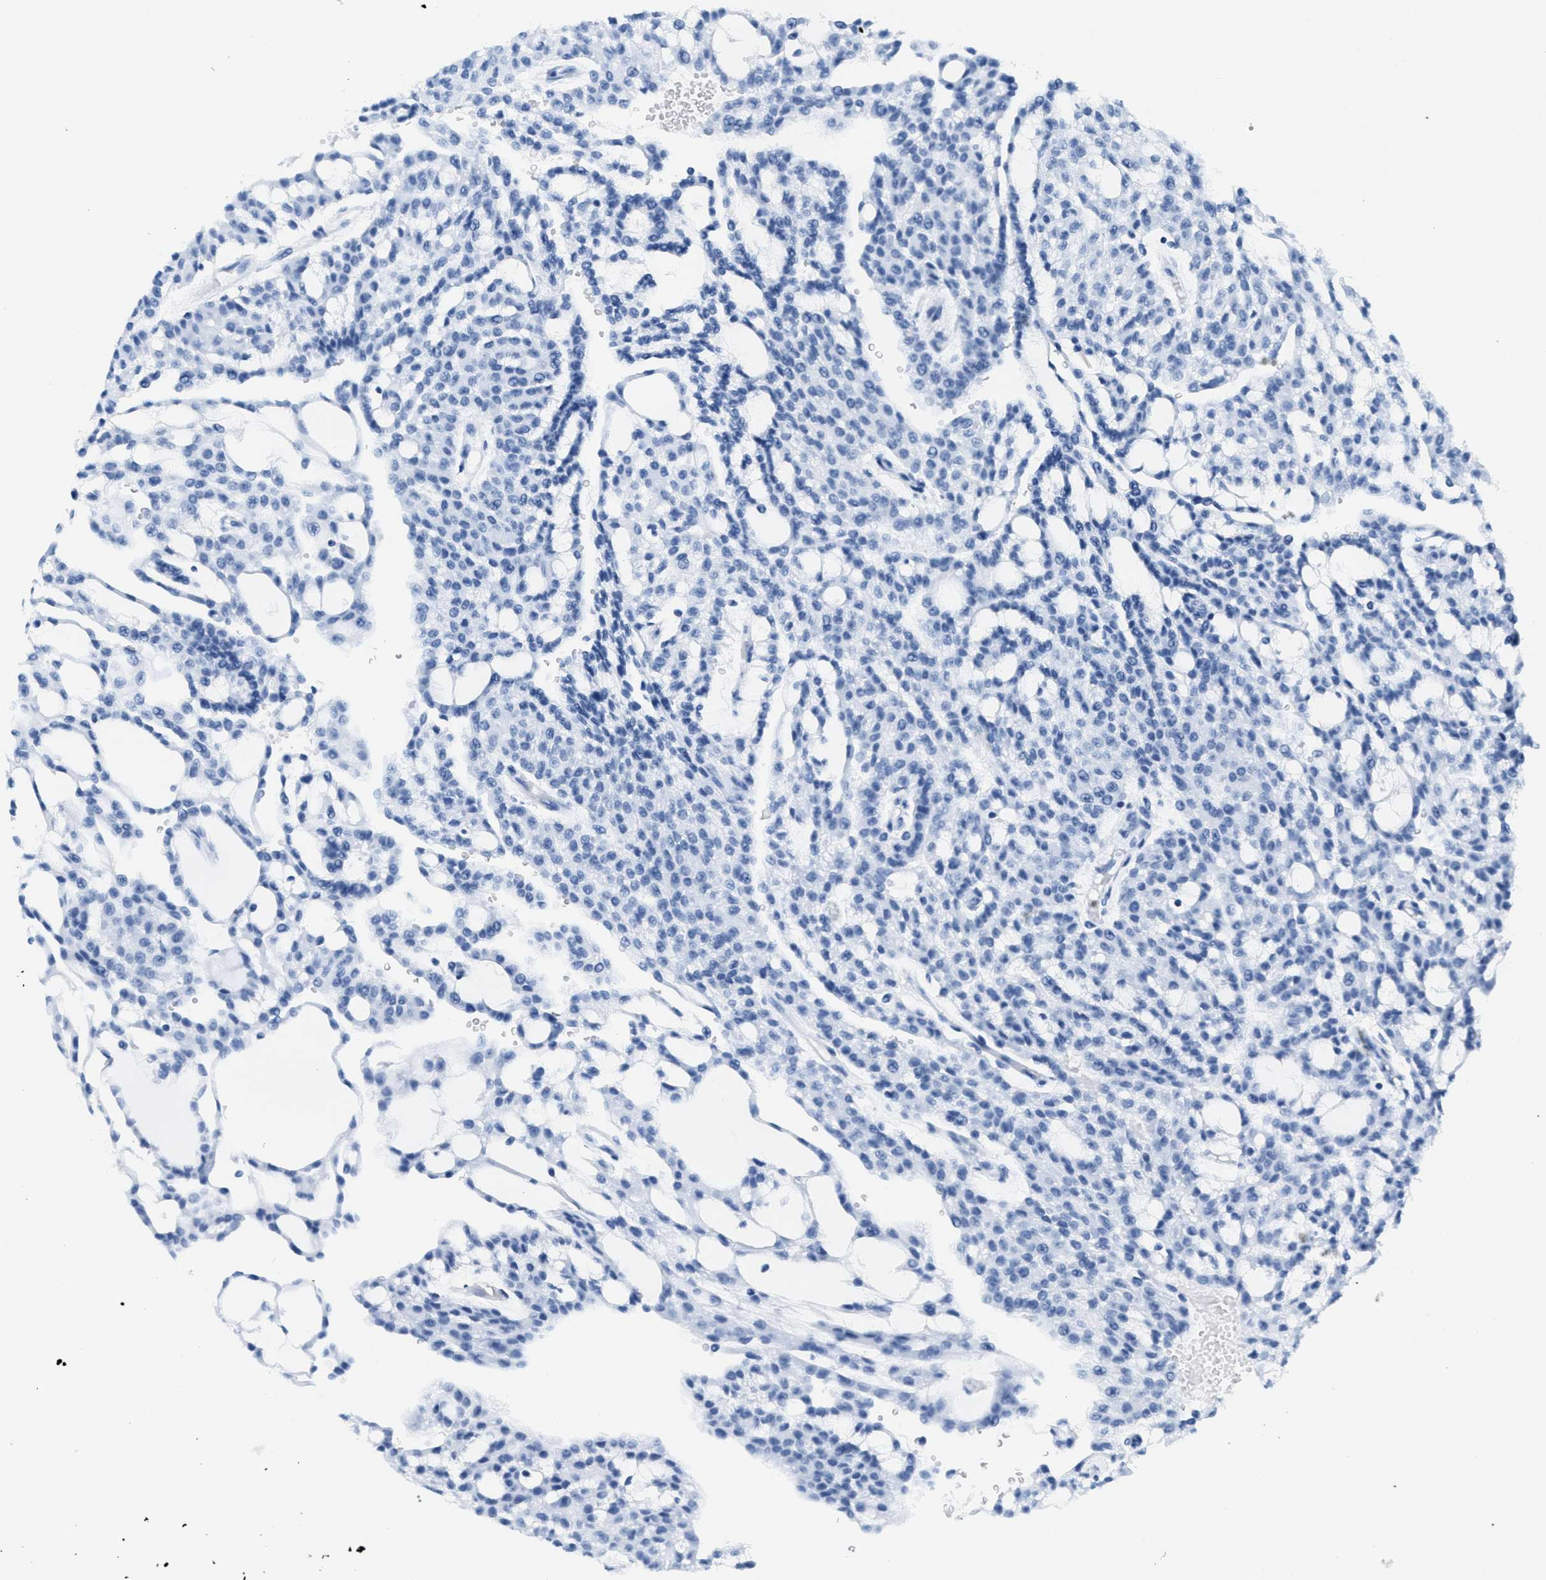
{"staining": {"intensity": "negative", "quantity": "none", "location": "none"}, "tissue": "renal cancer", "cell_type": "Tumor cells", "image_type": "cancer", "snomed": [{"axis": "morphology", "description": "Adenocarcinoma, NOS"}, {"axis": "topography", "description": "Kidney"}], "caption": "Protein analysis of renal adenocarcinoma shows no significant staining in tumor cells.", "gene": "CA4", "patient": {"sex": "male", "age": 63}}